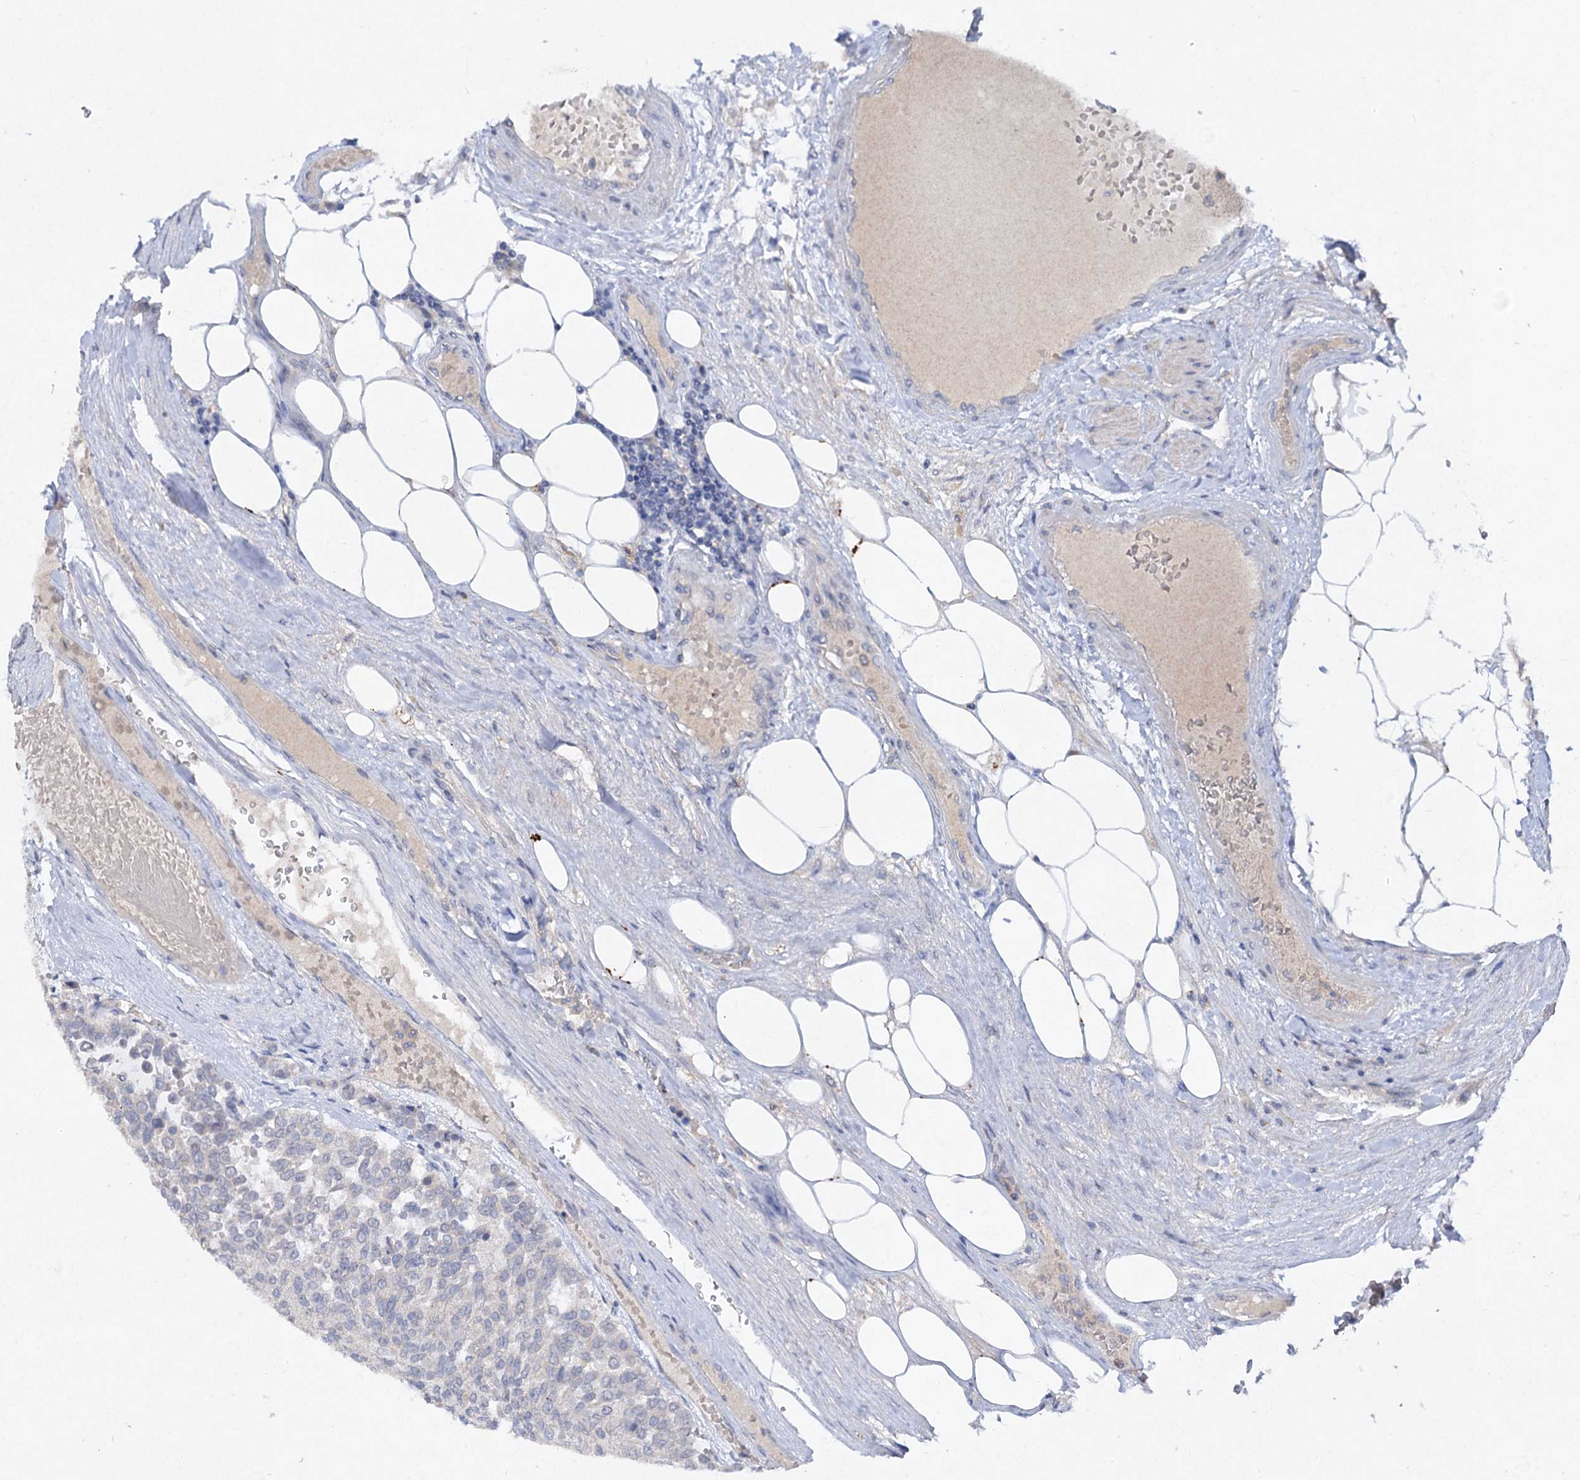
{"staining": {"intensity": "negative", "quantity": "none", "location": "none"}, "tissue": "carcinoid", "cell_type": "Tumor cells", "image_type": "cancer", "snomed": [{"axis": "morphology", "description": "Carcinoid, malignant, NOS"}, {"axis": "topography", "description": "Pancreas"}], "caption": "Carcinoid was stained to show a protein in brown. There is no significant positivity in tumor cells. (IHC, brightfield microscopy, high magnification).", "gene": "ATP4A", "patient": {"sex": "female", "age": 54}}